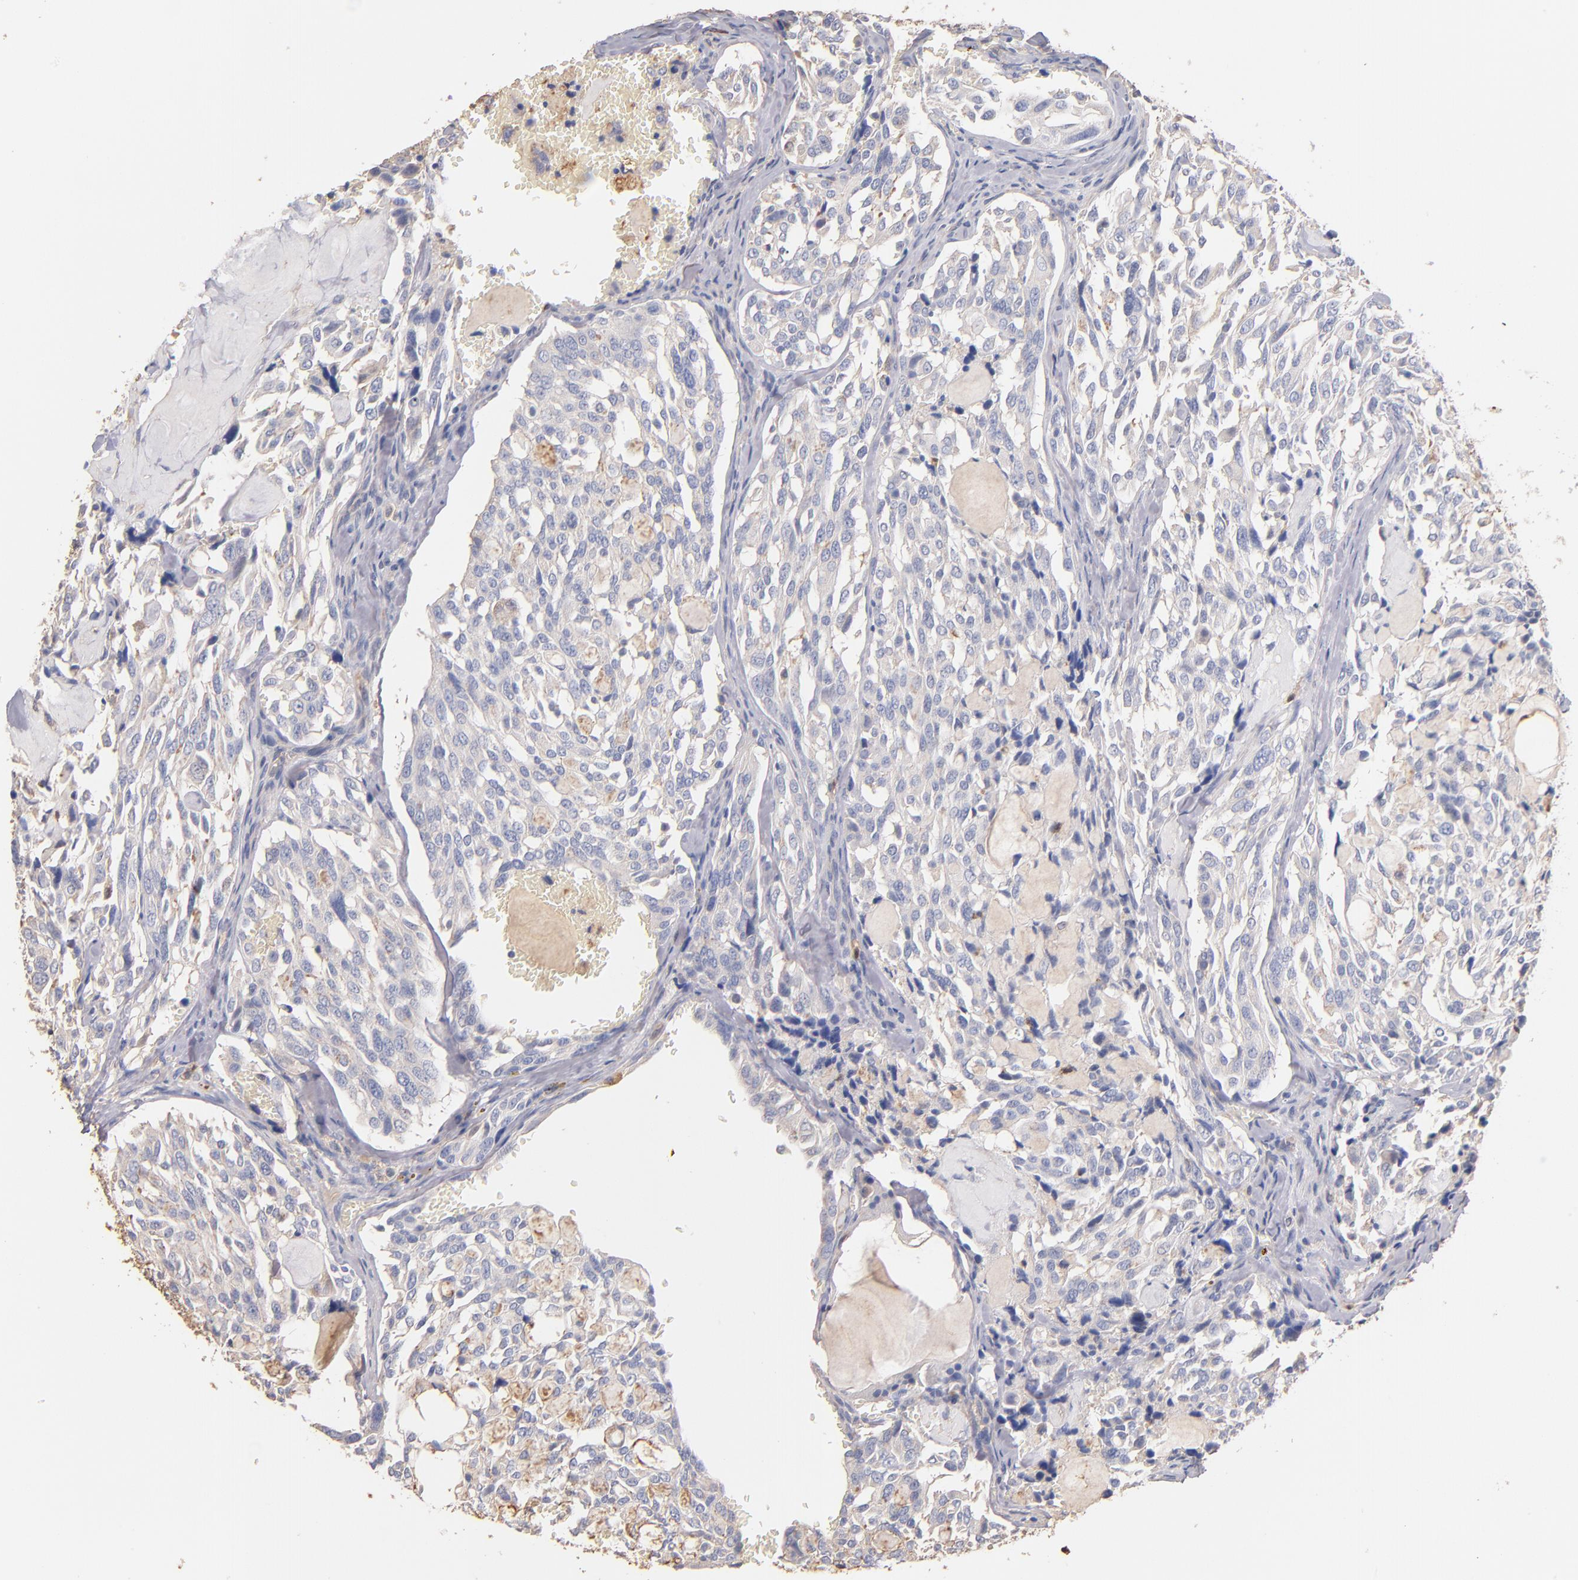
{"staining": {"intensity": "weak", "quantity": "<25%", "location": "cytoplasmic/membranous"}, "tissue": "thyroid cancer", "cell_type": "Tumor cells", "image_type": "cancer", "snomed": [{"axis": "morphology", "description": "Carcinoma, NOS"}, {"axis": "morphology", "description": "Carcinoid, malignant, NOS"}, {"axis": "topography", "description": "Thyroid gland"}], "caption": "IHC of thyroid malignant carcinoid shows no staining in tumor cells.", "gene": "RO60", "patient": {"sex": "male", "age": 33}}